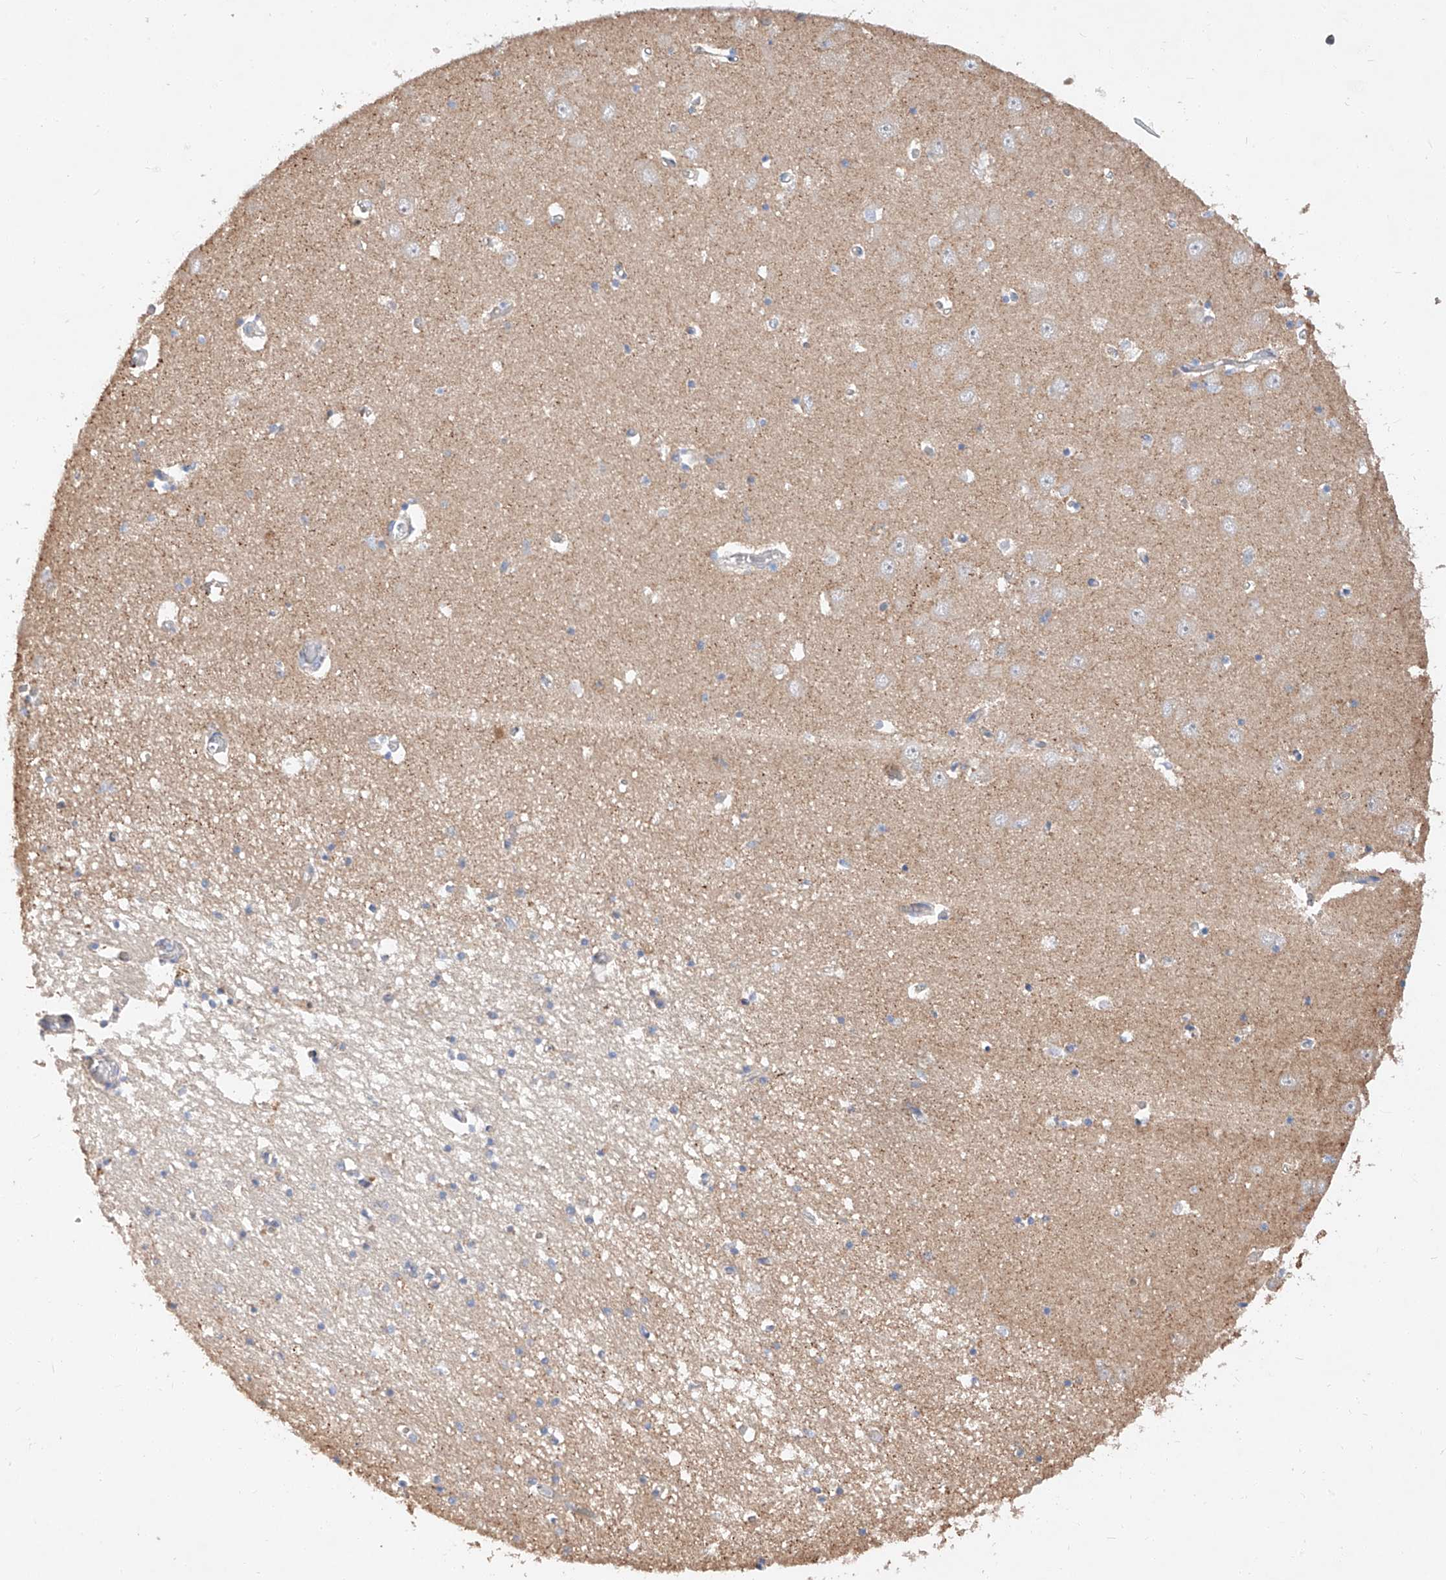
{"staining": {"intensity": "negative", "quantity": "none", "location": "none"}, "tissue": "hippocampus", "cell_type": "Glial cells", "image_type": "normal", "snomed": [{"axis": "morphology", "description": "Normal tissue, NOS"}, {"axis": "topography", "description": "Hippocampus"}], "caption": "Immunohistochemical staining of normal human hippocampus demonstrates no significant positivity in glial cells.", "gene": "DIRAS3", "patient": {"sex": "male", "age": 70}}